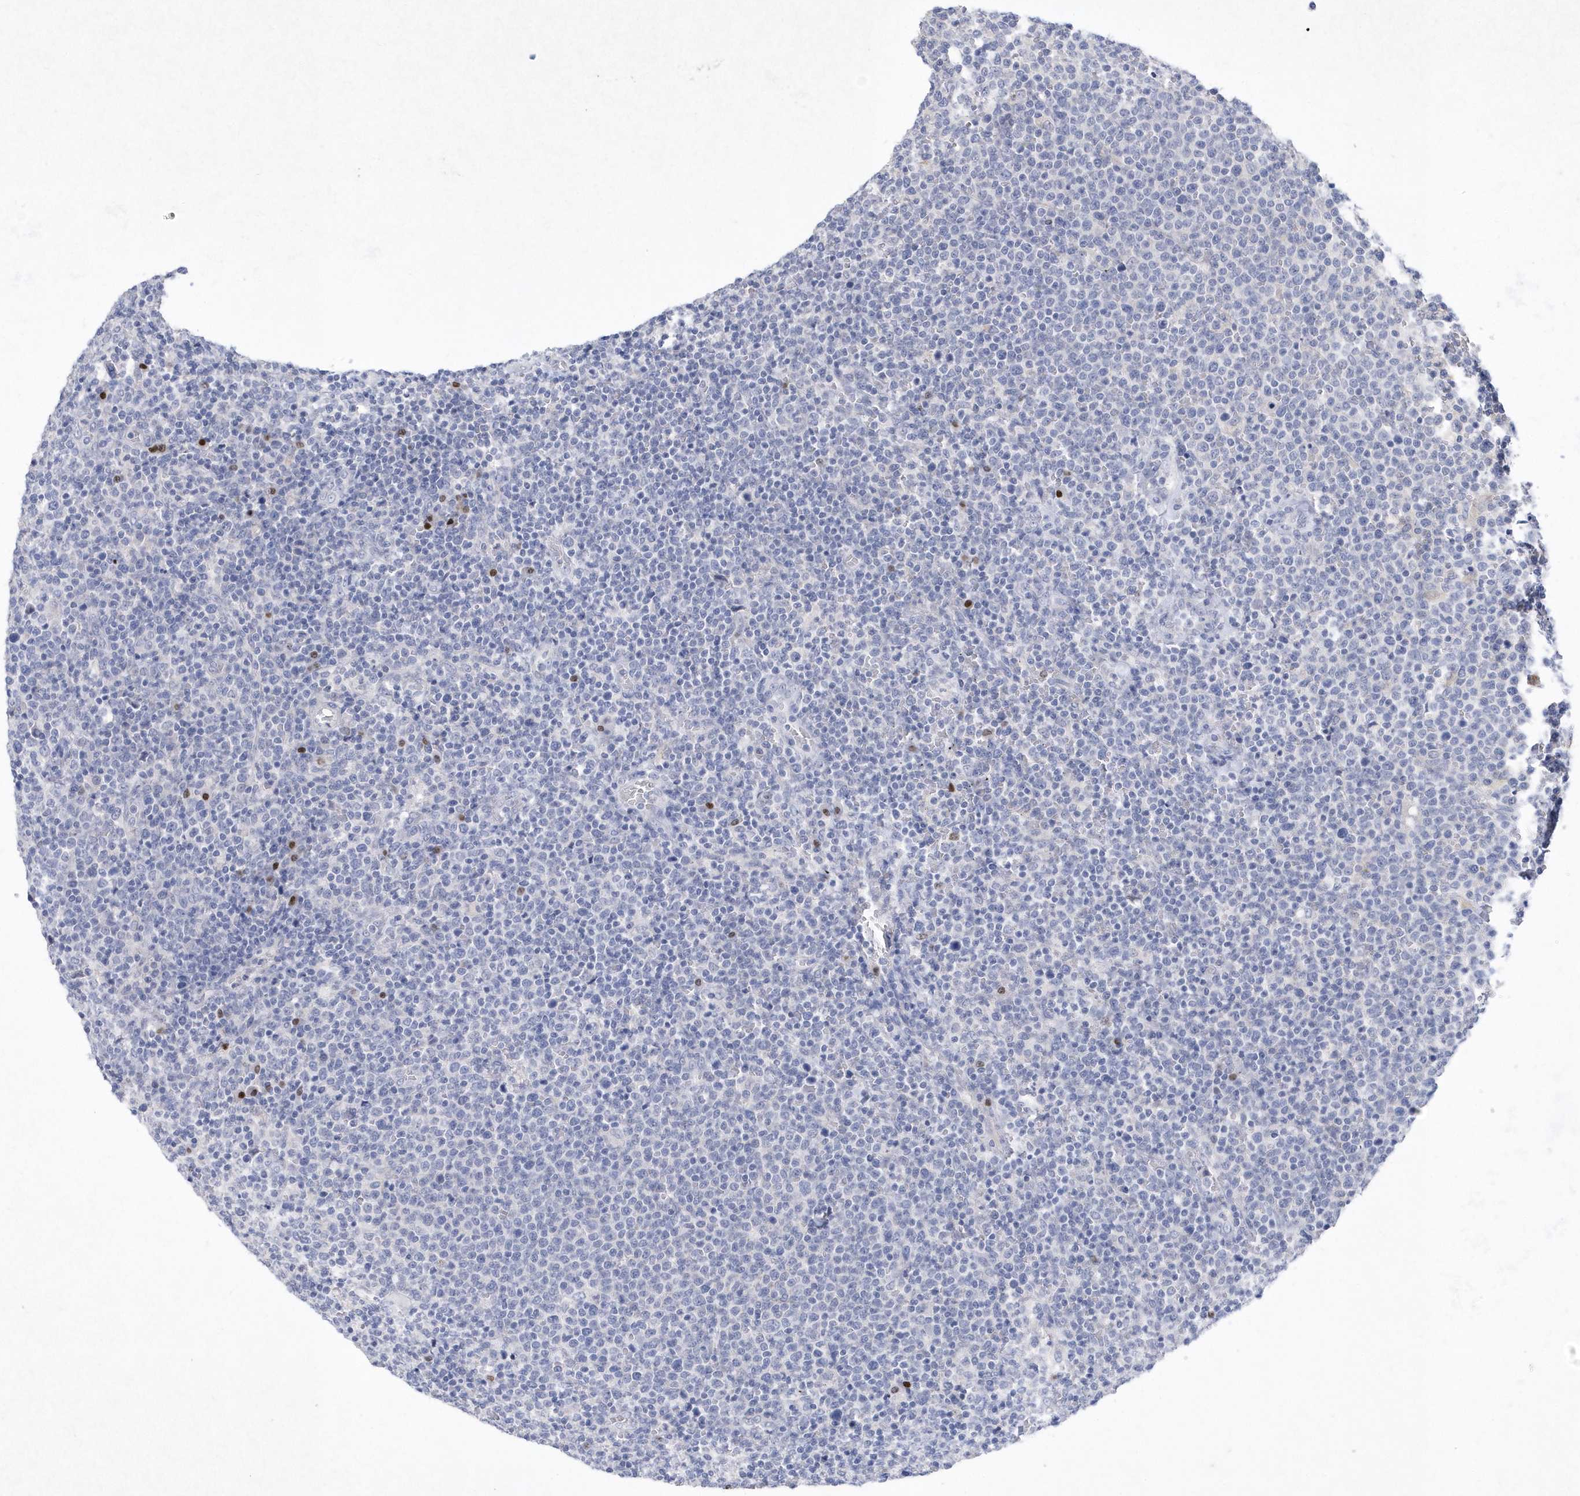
{"staining": {"intensity": "negative", "quantity": "none", "location": "none"}, "tissue": "lymphoma", "cell_type": "Tumor cells", "image_type": "cancer", "snomed": [{"axis": "morphology", "description": "Malignant lymphoma, non-Hodgkin's type, High grade"}, {"axis": "topography", "description": "Lymph node"}], "caption": "Malignant lymphoma, non-Hodgkin's type (high-grade) was stained to show a protein in brown. There is no significant positivity in tumor cells.", "gene": "BHLHA15", "patient": {"sex": "male", "age": 61}}